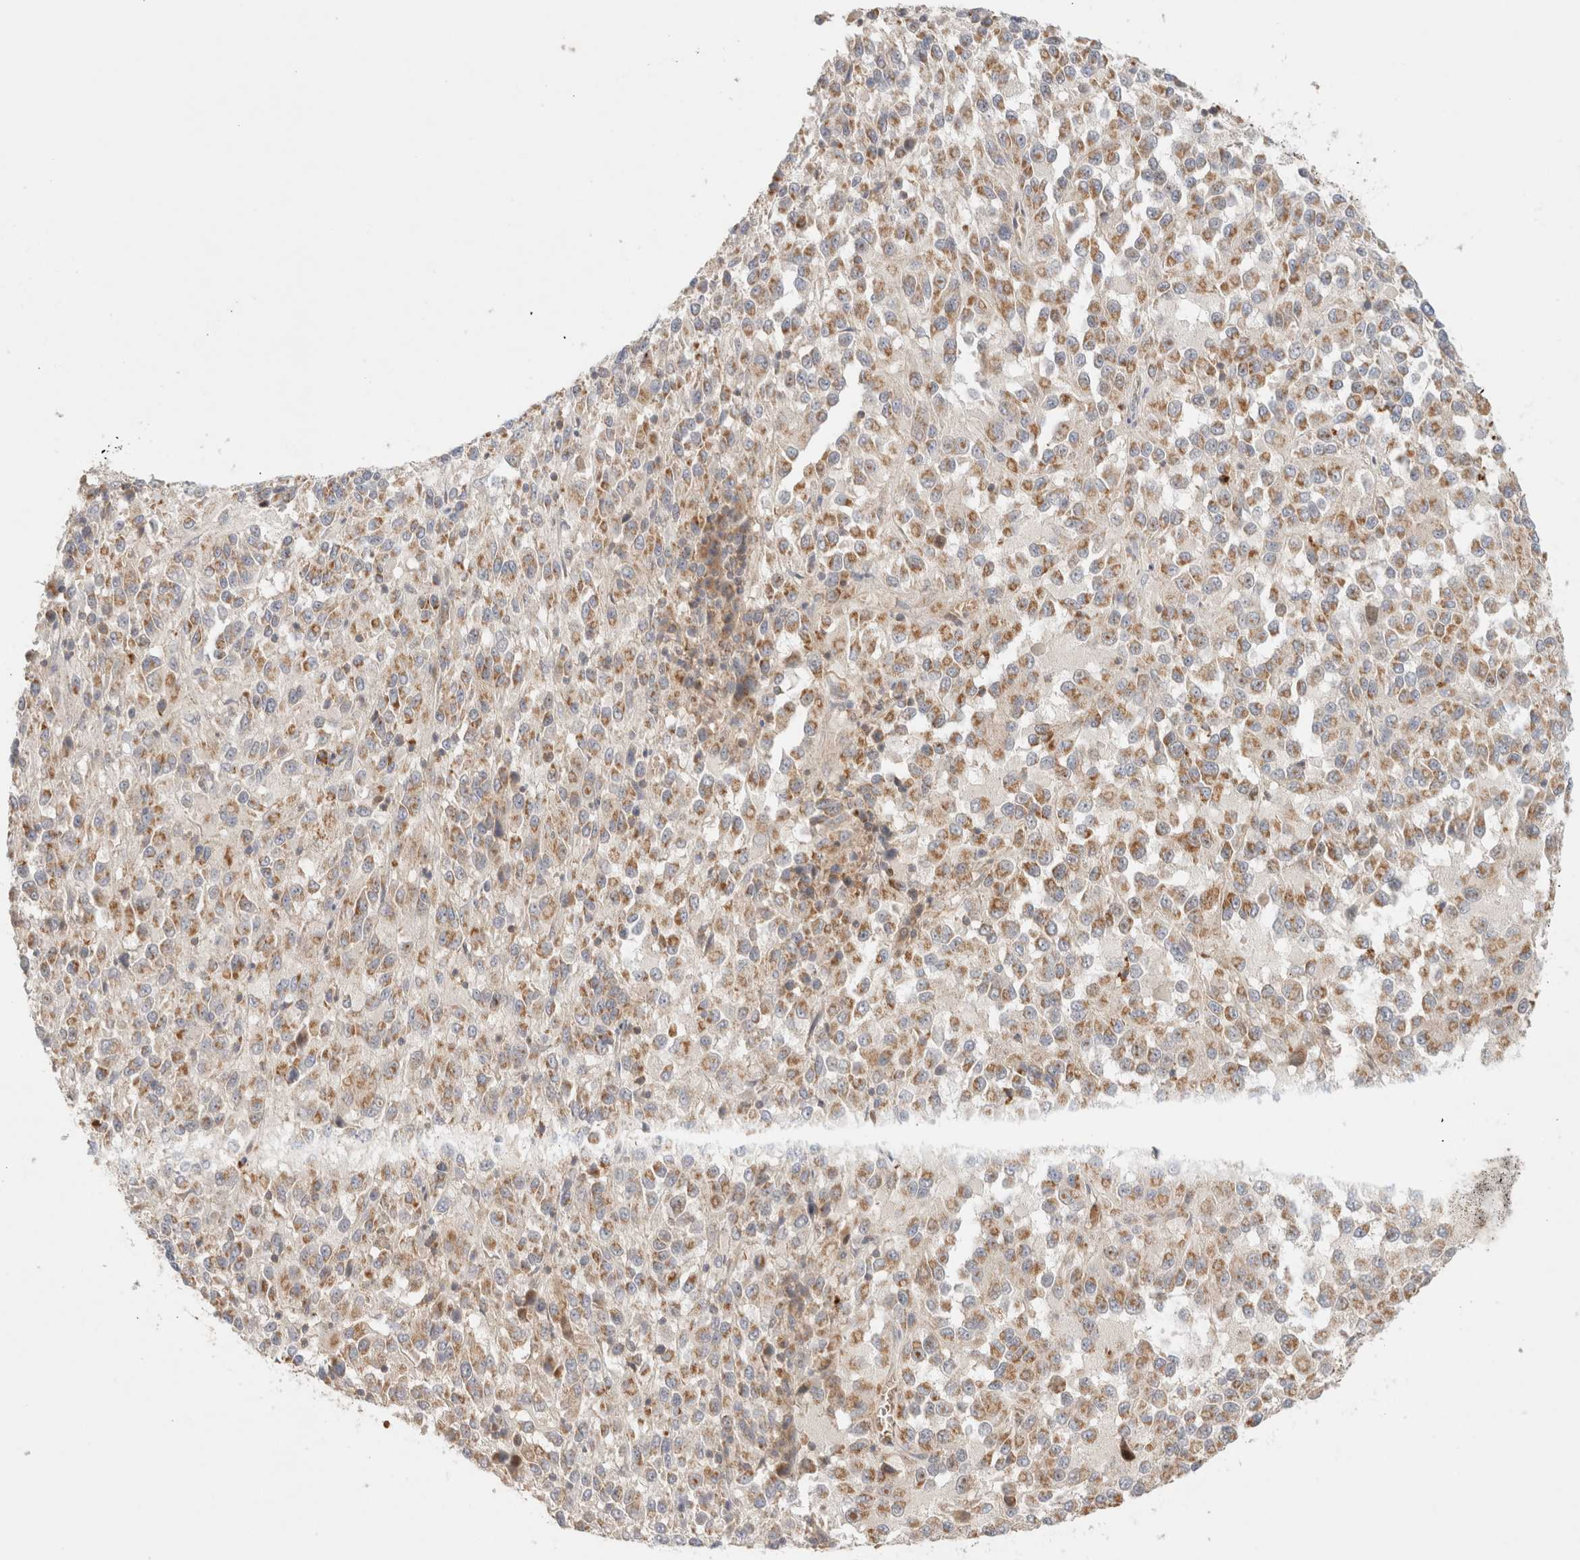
{"staining": {"intensity": "weak", "quantity": ">75%", "location": "cytoplasmic/membranous"}, "tissue": "melanoma", "cell_type": "Tumor cells", "image_type": "cancer", "snomed": [{"axis": "morphology", "description": "Malignant melanoma, Metastatic site"}, {"axis": "topography", "description": "Lung"}], "caption": "Melanoma tissue demonstrates weak cytoplasmic/membranous positivity in about >75% of tumor cells", "gene": "MRM3", "patient": {"sex": "male", "age": 64}}